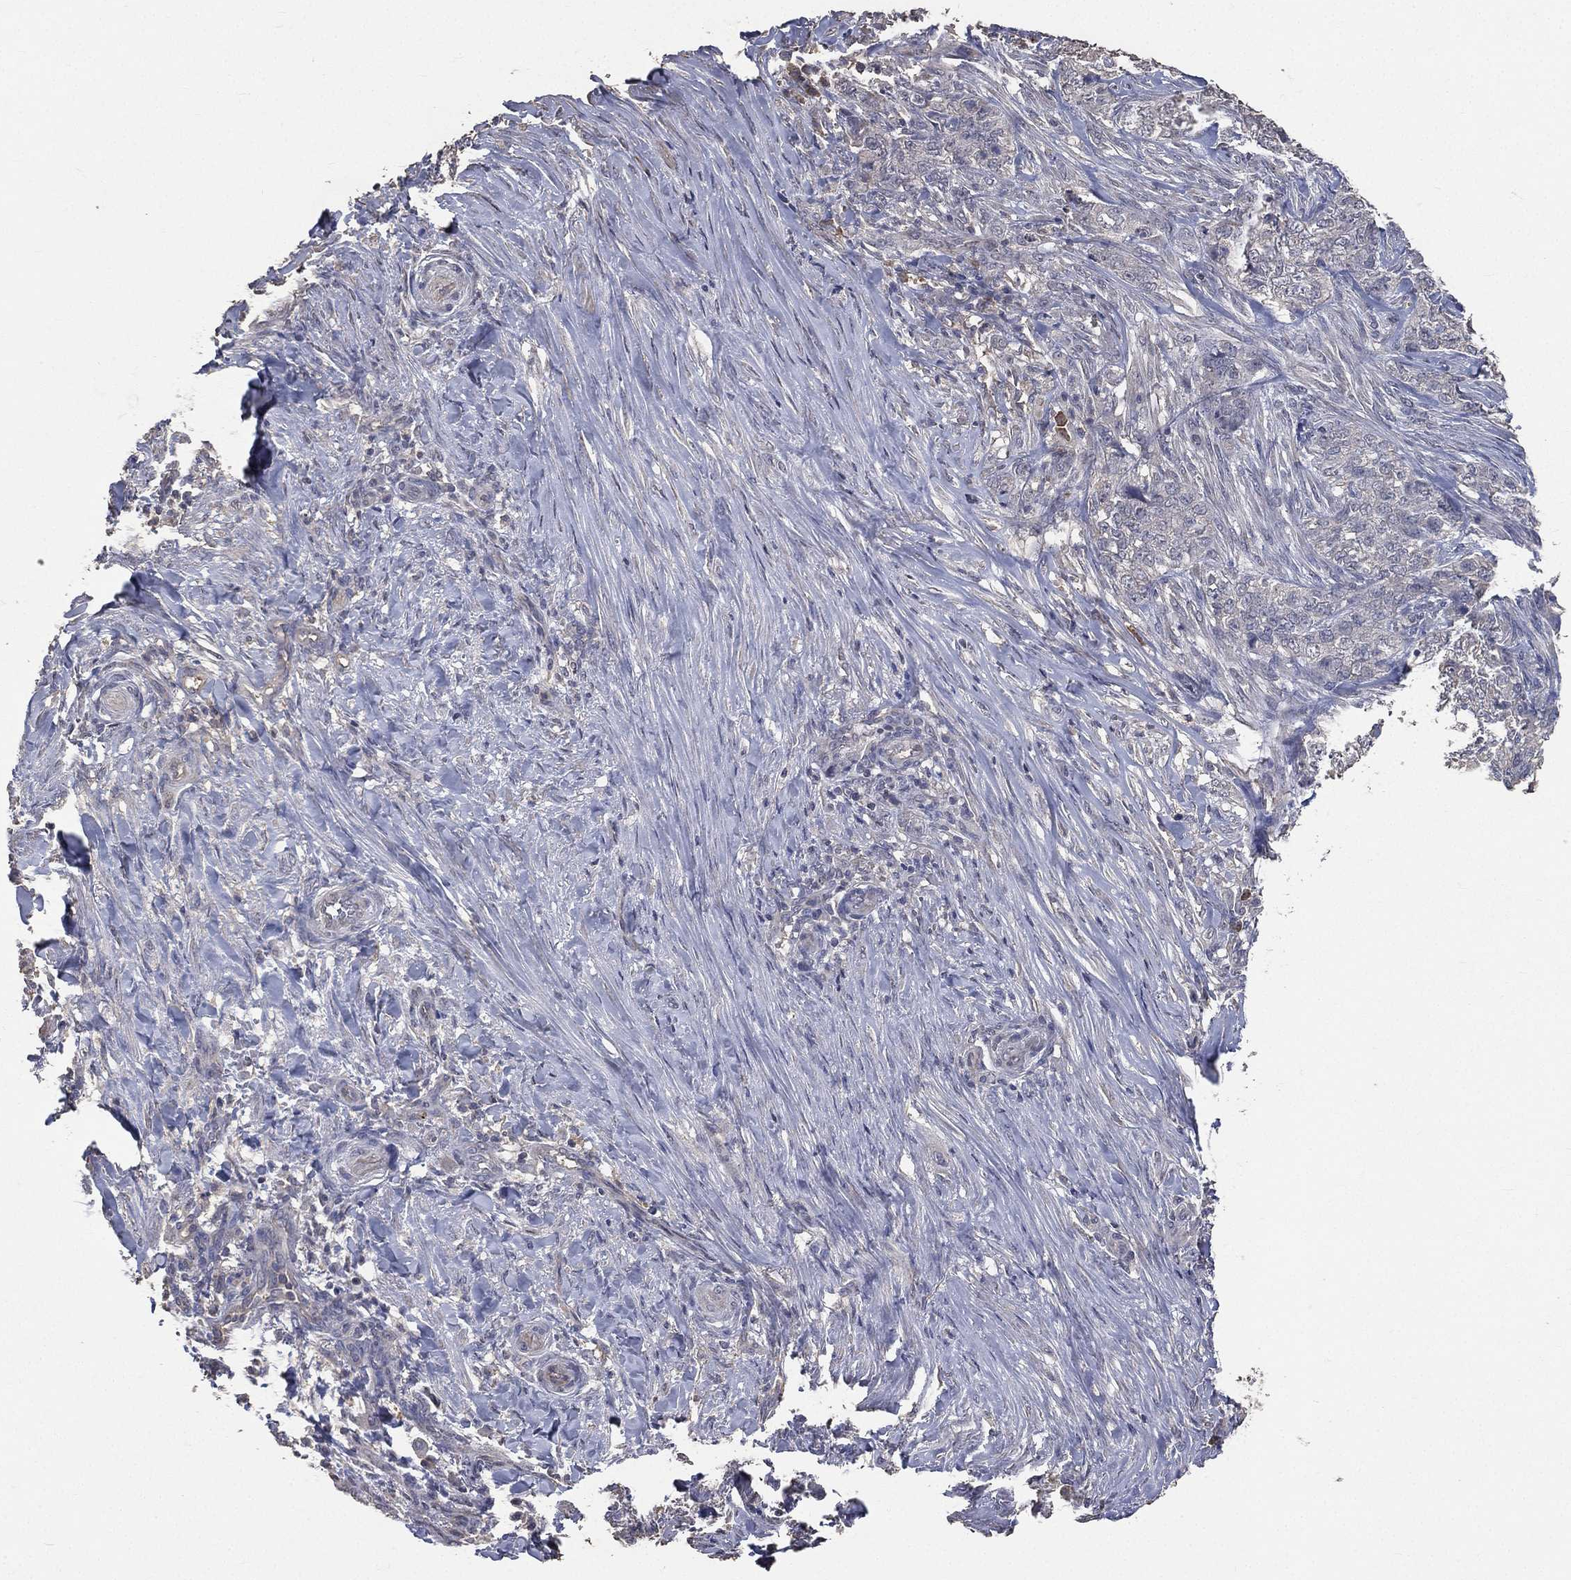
{"staining": {"intensity": "negative", "quantity": "none", "location": "none"}, "tissue": "skin cancer", "cell_type": "Tumor cells", "image_type": "cancer", "snomed": [{"axis": "morphology", "description": "Basal cell carcinoma"}, {"axis": "topography", "description": "Skin"}], "caption": "Tumor cells show no significant staining in skin cancer.", "gene": "SNAP25", "patient": {"sex": "female", "age": 69}}